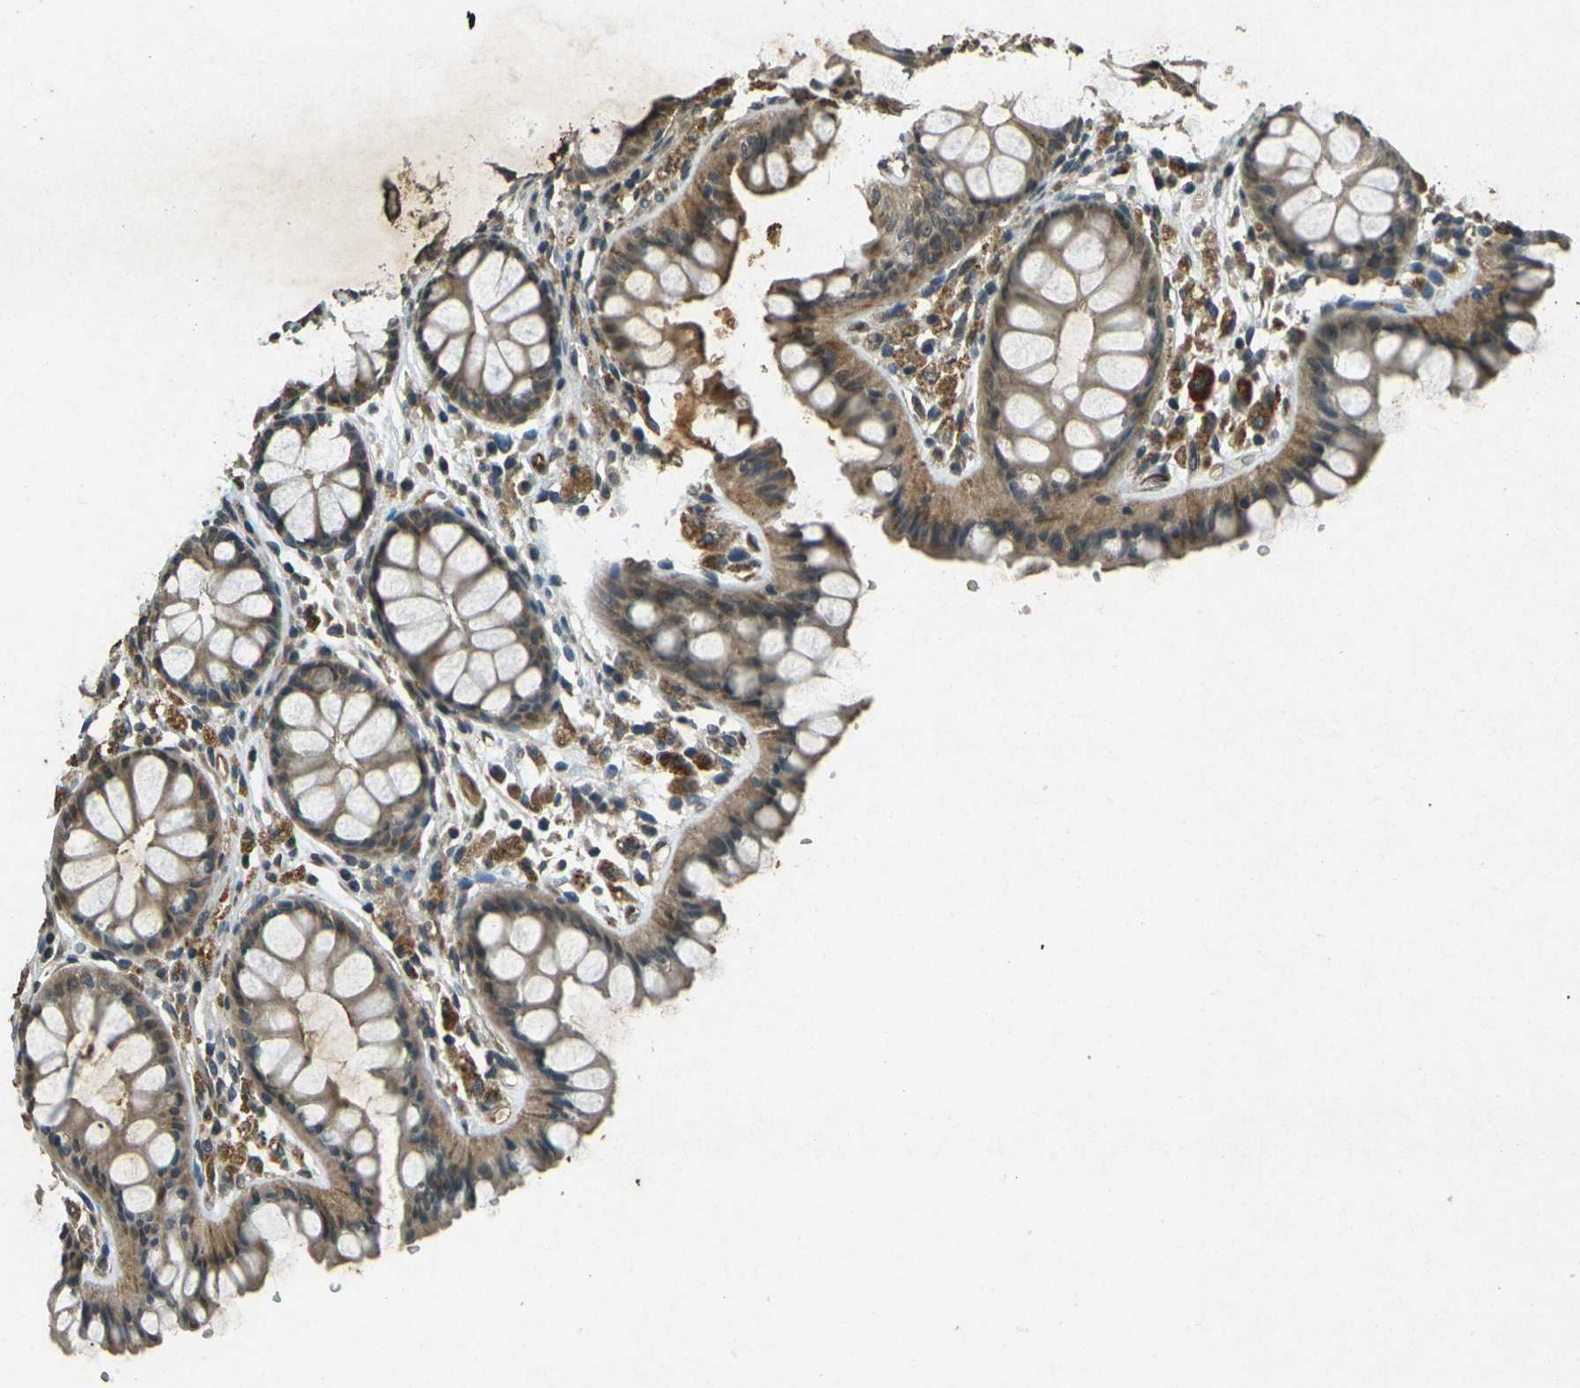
{"staining": {"intensity": "strong", "quantity": ">75%", "location": "cytoplasmic/membranous"}, "tissue": "colon", "cell_type": "Endothelial cells", "image_type": "normal", "snomed": [{"axis": "morphology", "description": "Normal tissue, NOS"}, {"axis": "topography", "description": "Colon"}], "caption": "IHC (DAB) staining of benign human colon demonstrates strong cytoplasmic/membranous protein expression in approximately >75% of endothelial cells. (DAB (3,3'-diaminobenzidine) = brown stain, brightfield microscopy at high magnification).", "gene": "PDE2A", "patient": {"sex": "female", "age": 55}}